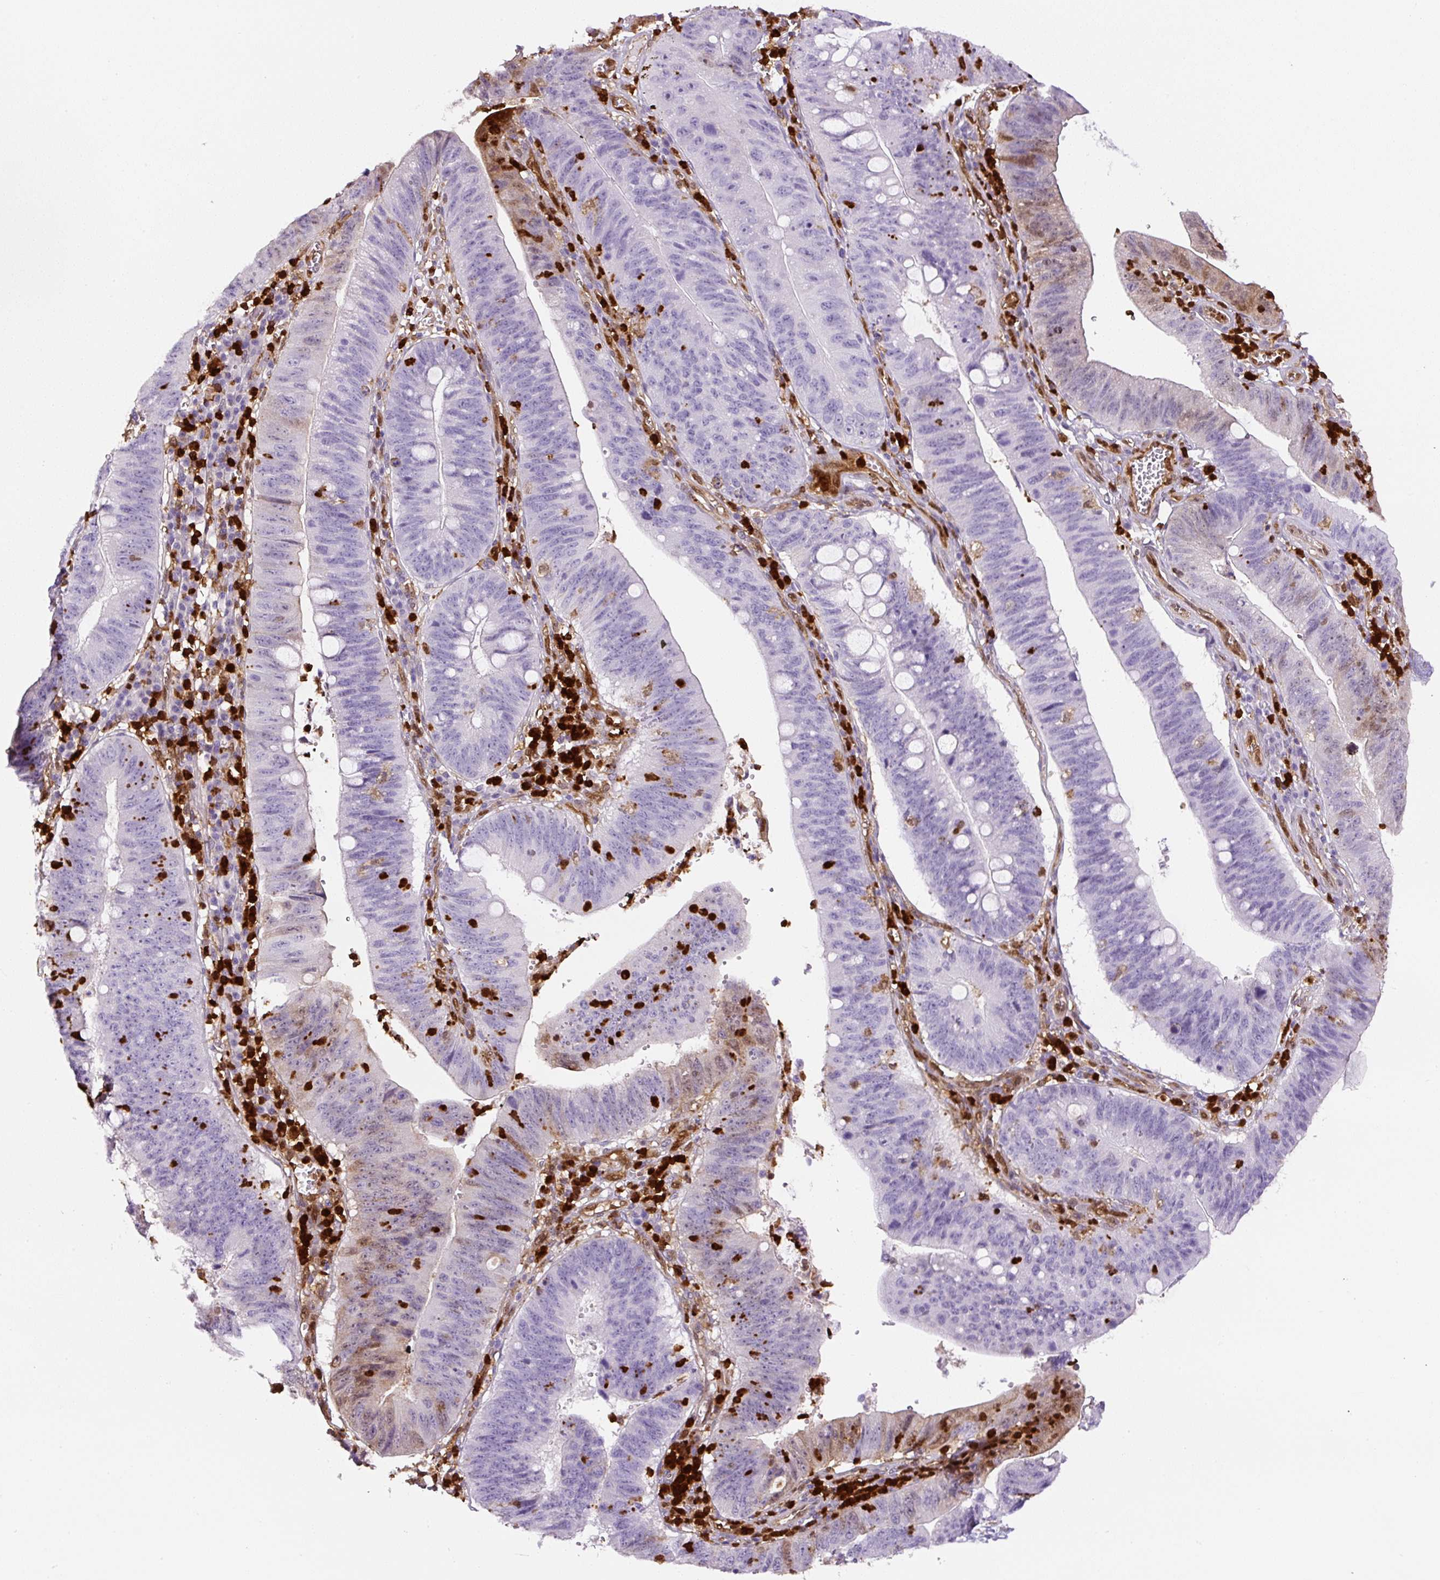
{"staining": {"intensity": "weak", "quantity": "<25%", "location": "cytoplasmic/membranous"}, "tissue": "stomach cancer", "cell_type": "Tumor cells", "image_type": "cancer", "snomed": [{"axis": "morphology", "description": "Adenocarcinoma, NOS"}, {"axis": "topography", "description": "Stomach"}], "caption": "Immunohistochemical staining of human stomach cancer (adenocarcinoma) exhibits no significant positivity in tumor cells.", "gene": "ANXA1", "patient": {"sex": "male", "age": 59}}